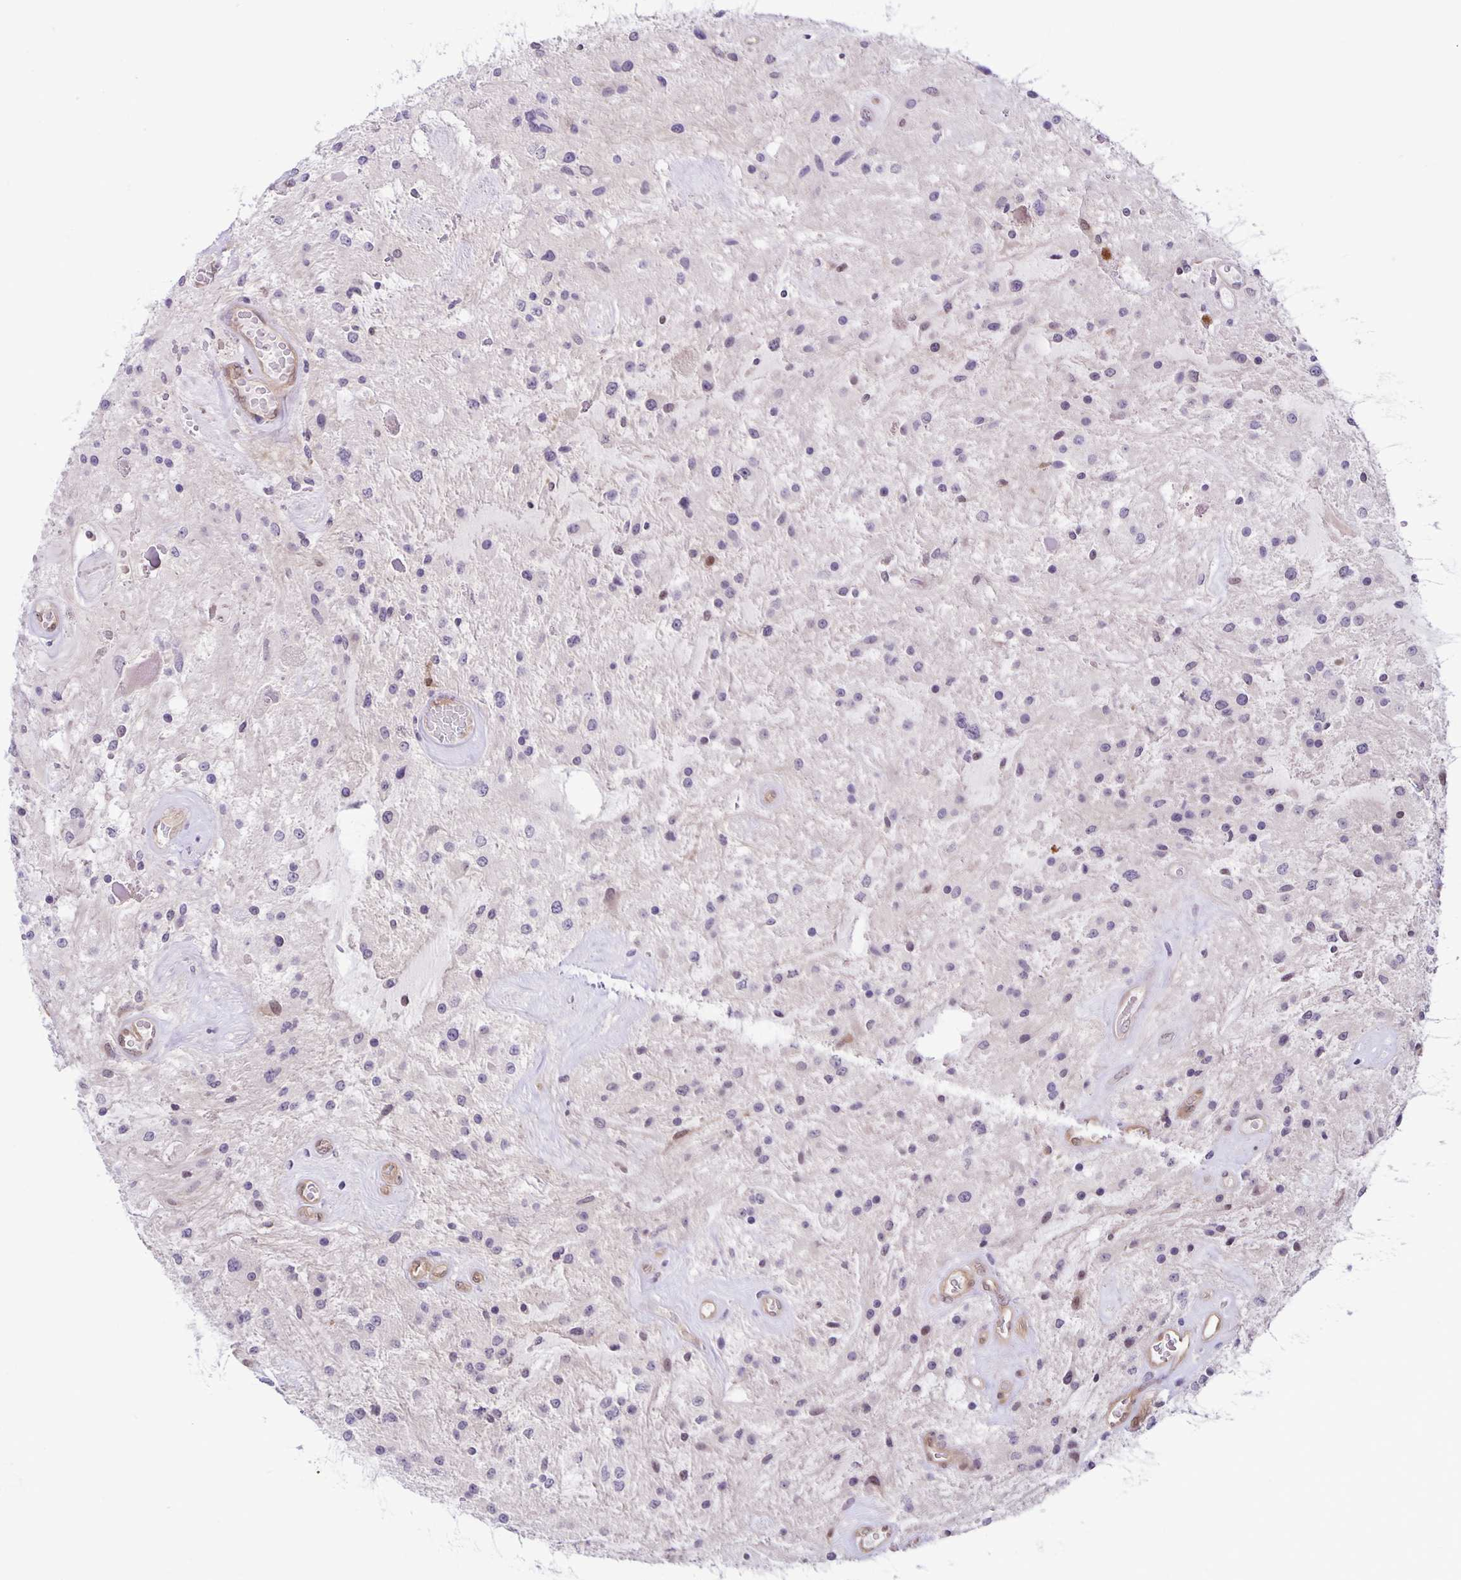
{"staining": {"intensity": "negative", "quantity": "none", "location": "none"}, "tissue": "glioma", "cell_type": "Tumor cells", "image_type": "cancer", "snomed": [{"axis": "morphology", "description": "Glioma, malignant, Low grade"}, {"axis": "topography", "description": "Cerebellum"}], "caption": "A histopathology image of human low-grade glioma (malignant) is negative for staining in tumor cells.", "gene": "TAX1BP3", "patient": {"sex": "female", "age": 14}}